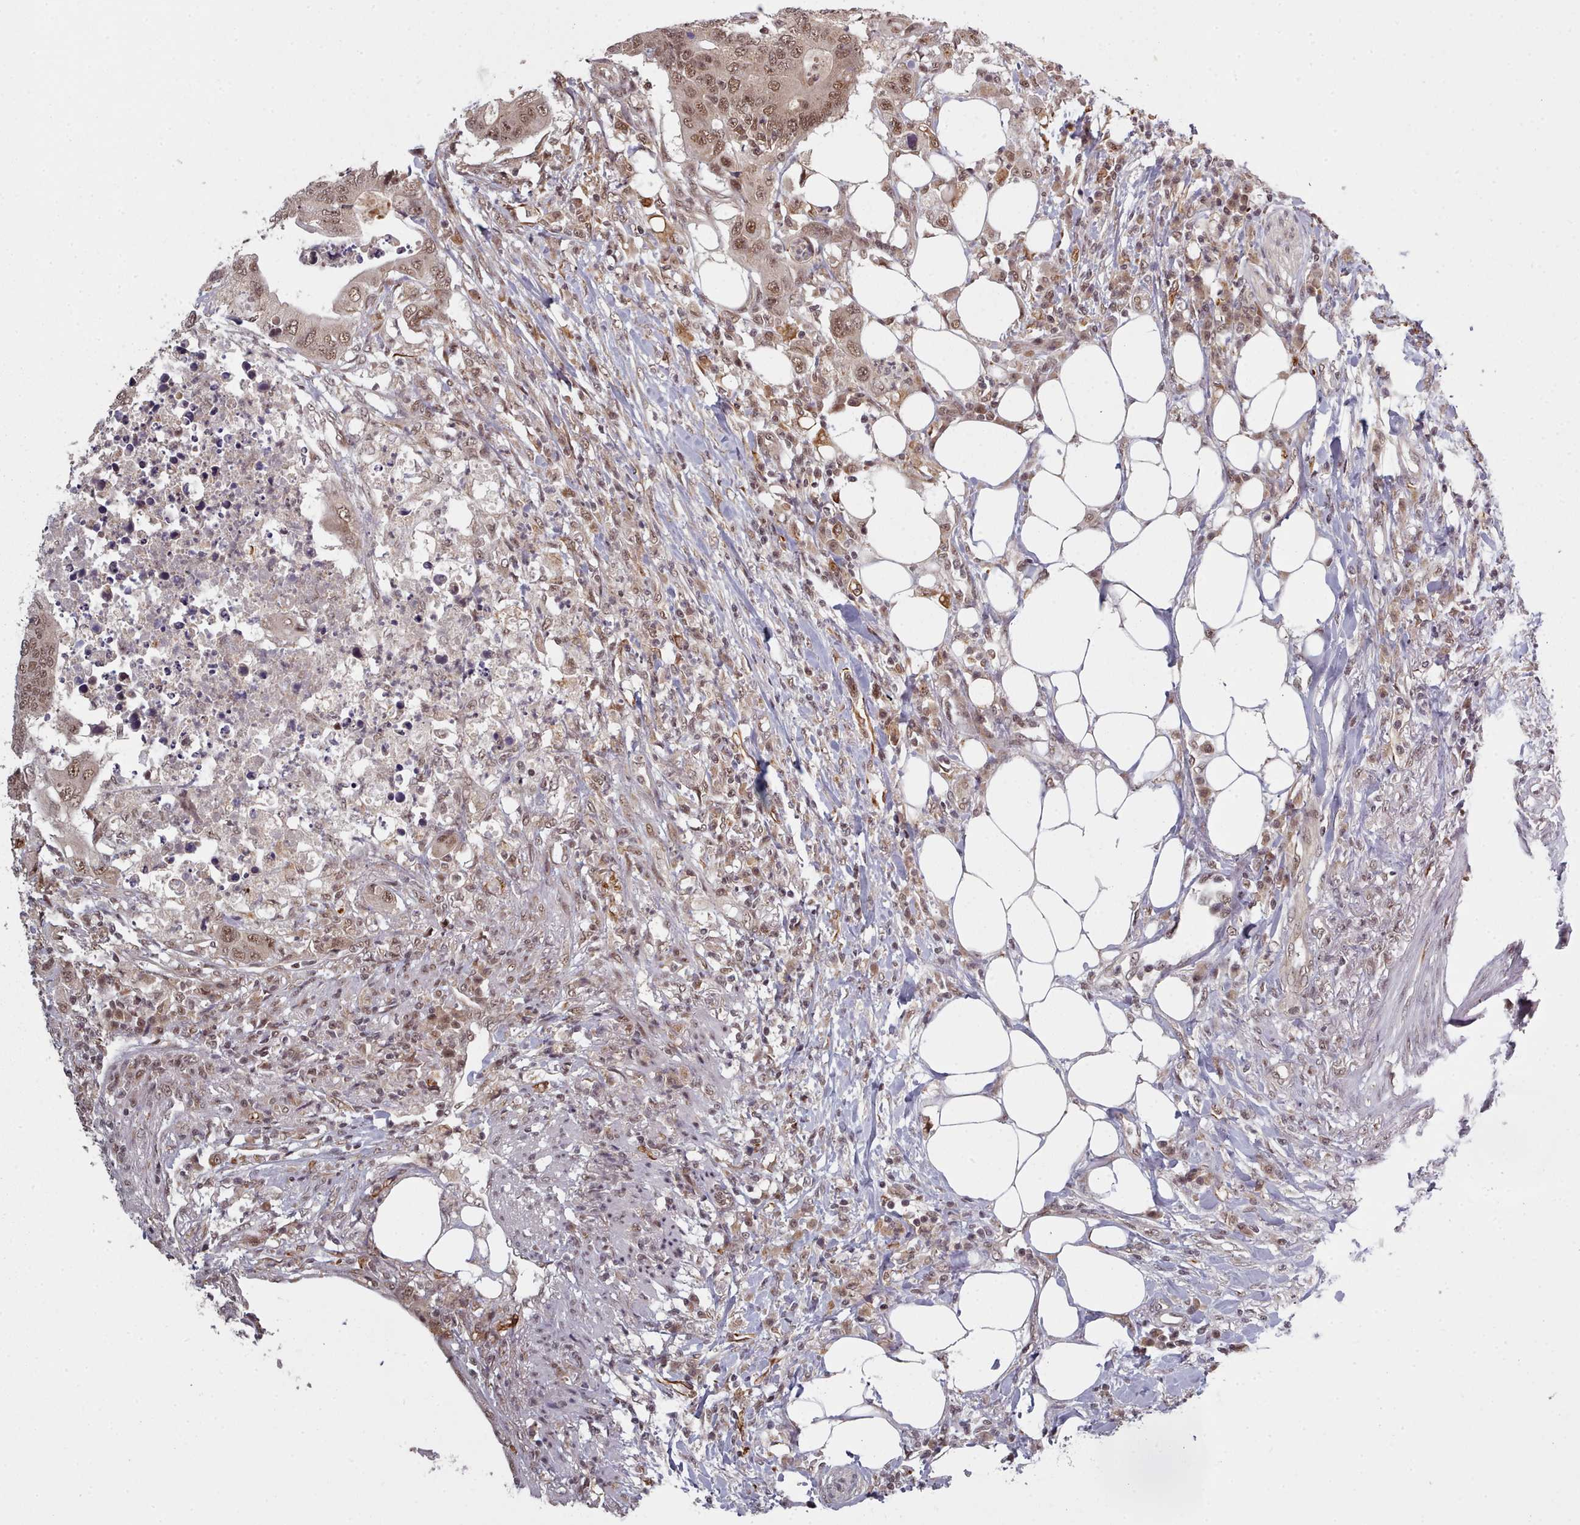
{"staining": {"intensity": "moderate", "quantity": ">75%", "location": "nuclear"}, "tissue": "colorectal cancer", "cell_type": "Tumor cells", "image_type": "cancer", "snomed": [{"axis": "morphology", "description": "Adenocarcinoma, NOS"}, {"axis": "topography", "description": "Colon"}], "caption": "Adenocarcinoma (colorectal) stained for a protein (brown) displays moderate nuclear positive positivity in approximately >75% of tumor cells.", "gene": "DHX8", "patient": {"sex": "male", "age": 71}}